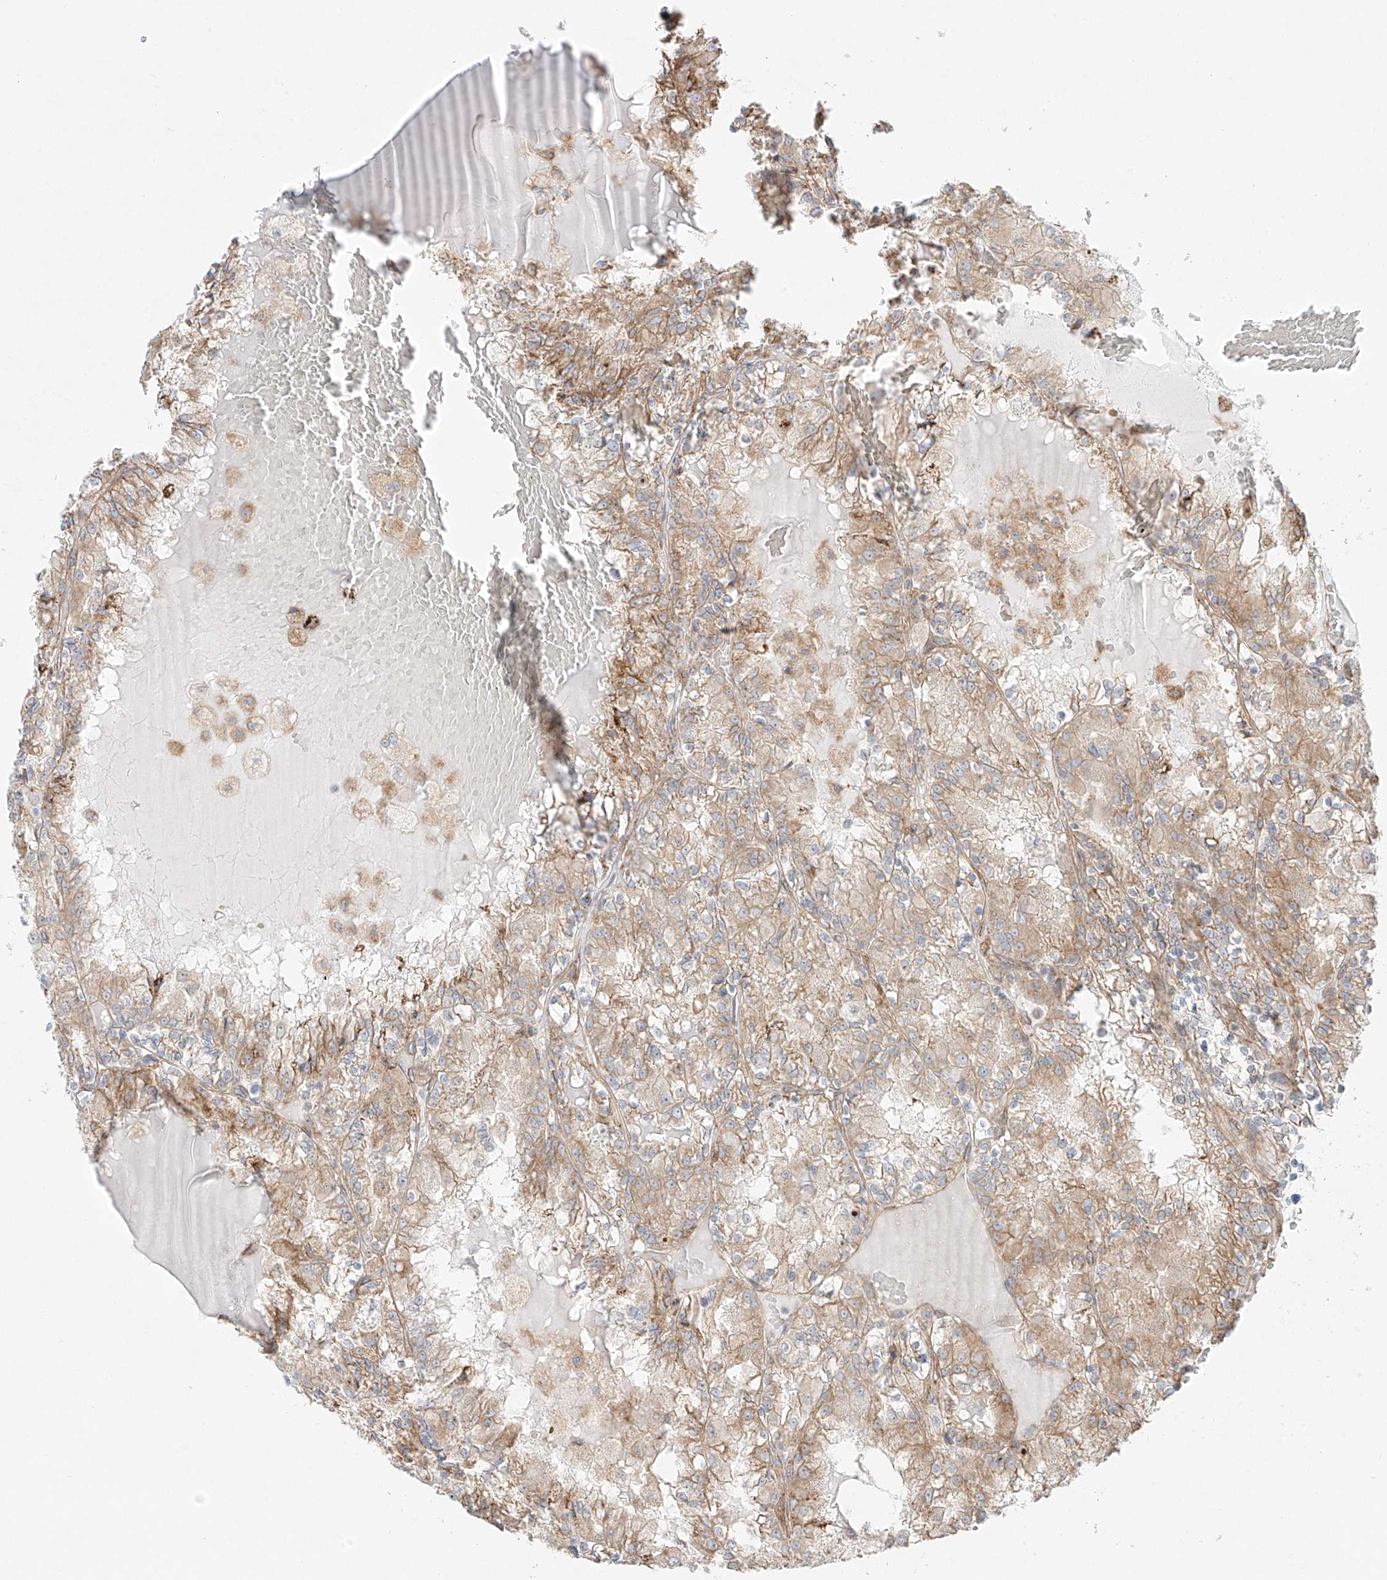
{"staining": {"intensity": "weak", "quantity": ">75%", "location": "cytoplasmic/membranous"}, "tissue": "renal cancer", "cell_type": "Tumor cells", "image_type": "cancer", "snomed": [{"axis": "morphology", "description": "Adenocarcinoma, NOS"}, {"axis": "topography", "description": "Kidney"}], "caption": "Renal cancer (adenocarcinoma) stained for a protein shows weak cytoplasmic/membranous positivity in tumor cells.", "gene": "EIPR1", "patient": {"sex": "female", "age": 56}}